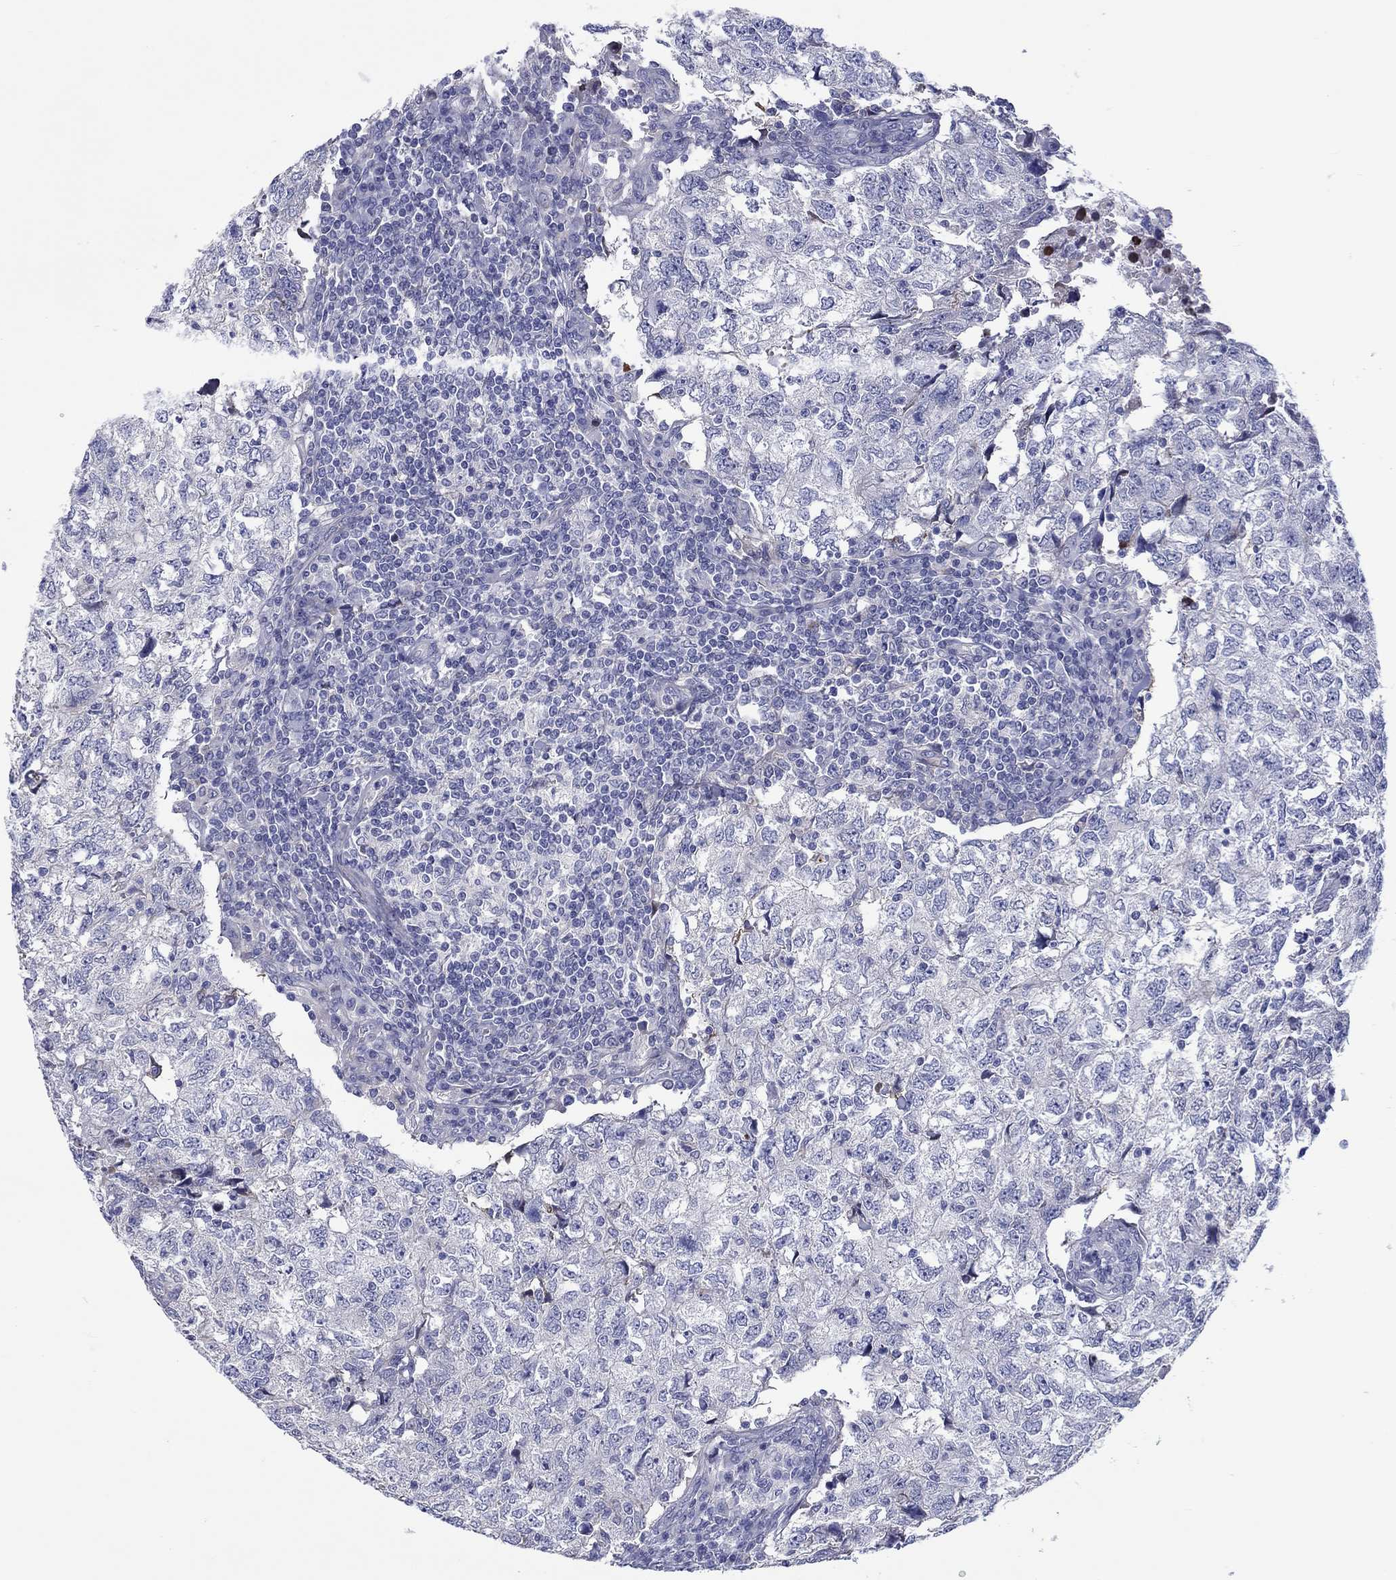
{"staining": {"intensity": "negative", "quantity": "none", "location": "none"}, "tissue": "breast cancer", "cell_type": "Tumor cells", "image_type": "cancer", "snomed": [{"axis": "morphology", "description": "Duct carcinoma"}, {"axis": "topography", "description": "Breast"}], "caption": "Breast cancer (infiltrating ductal carcinoma) was stained to show a protein in brown. There is no significant expression in tumor cells.", "gene": "TGFBI", "patient": {"sex": "female", "age": 30}}